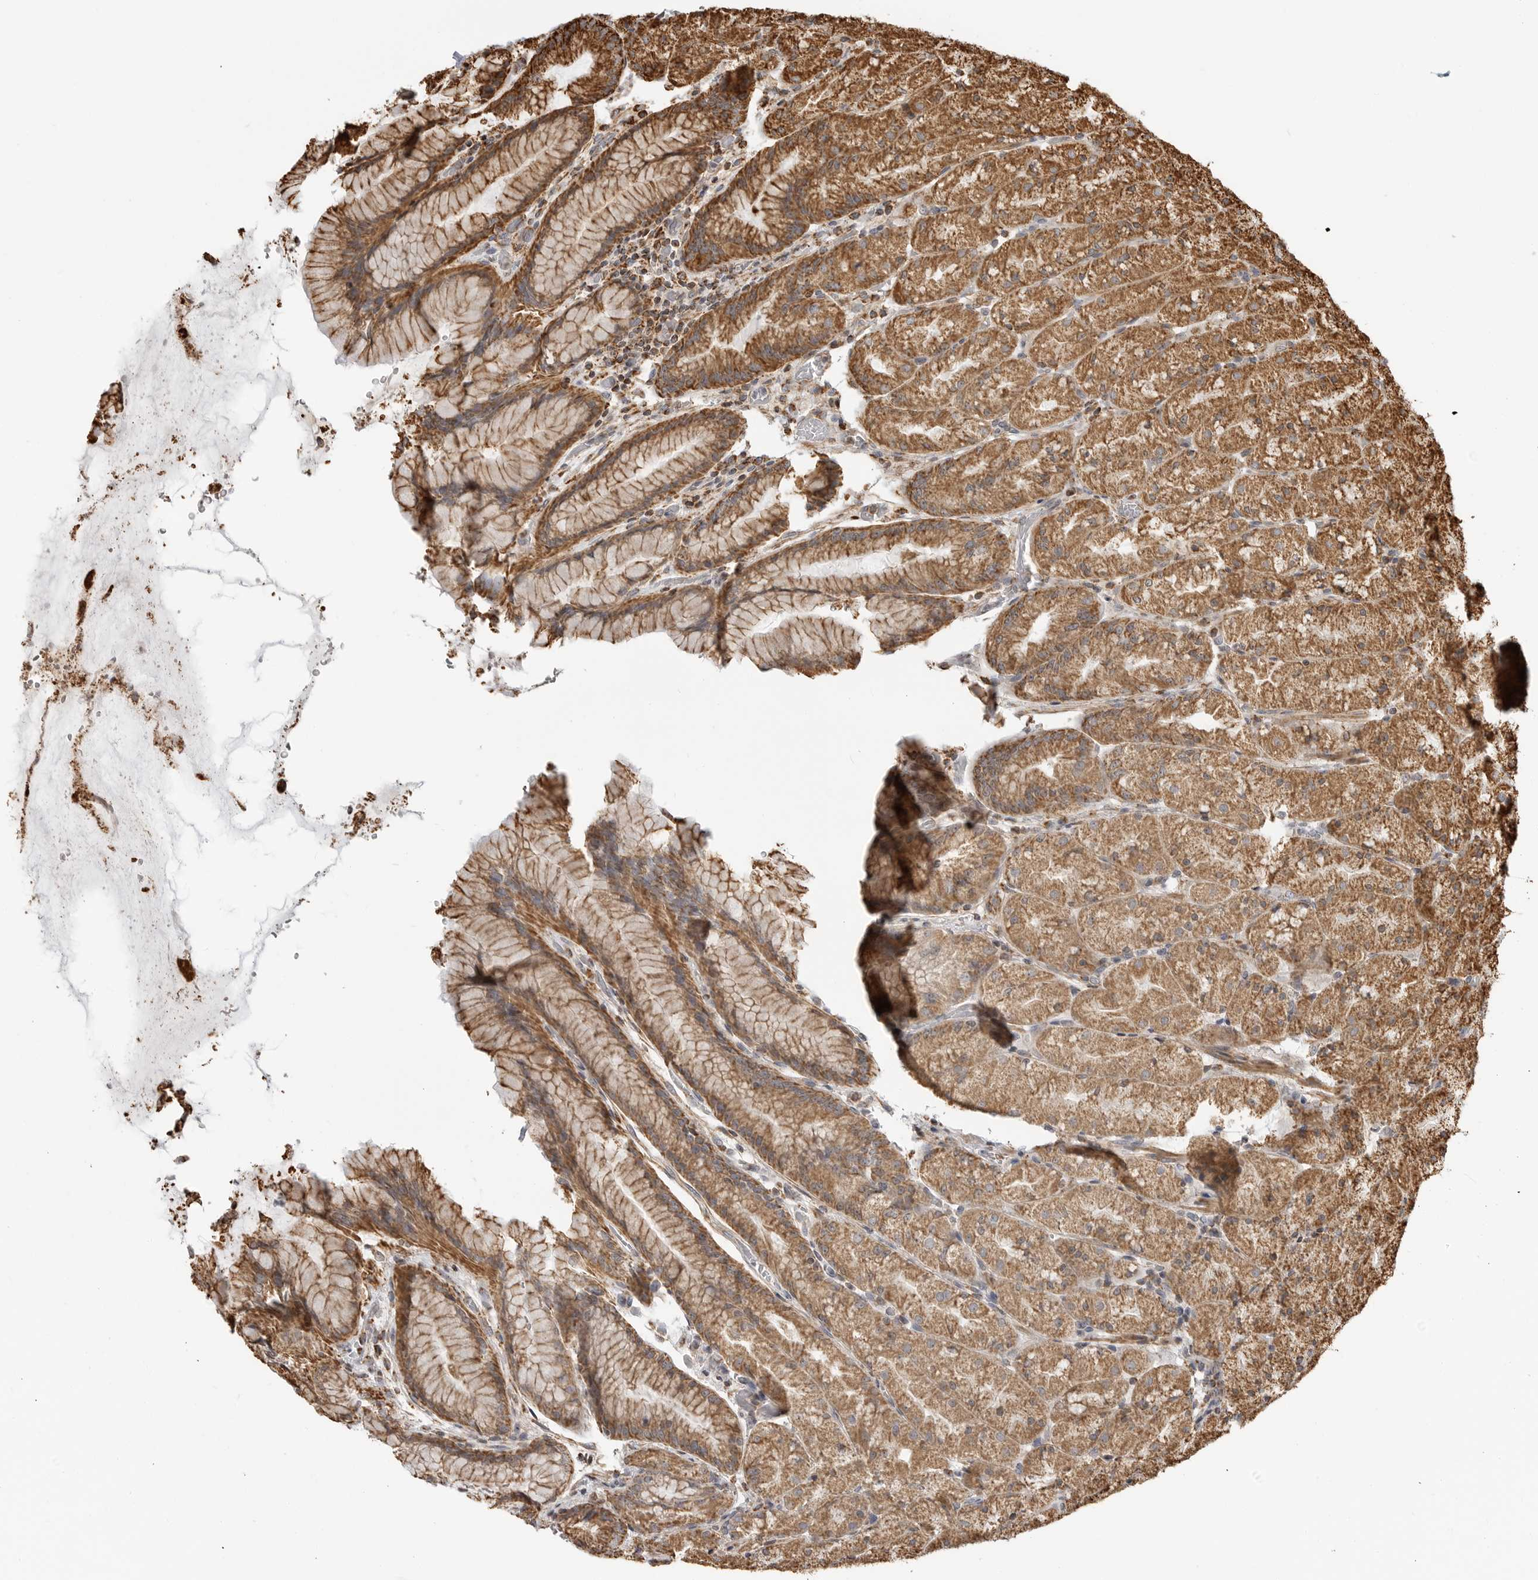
{"staining": {"intensity": "moderate", "quantity": ">75%", "location": "cytoplasmic/membranous"}, "tissue": "stomach", "cell_type": "Glandular cells", "image_type": "normal", "snomed": [{"axis": "morphology", "description": "Normal tissue, NOS"}, {"axis": "topography", "description": "Stomach, upper"}, {"axis": "topography", "description": "Stomach"}], "caption": "Moderate cytoplasmic/membranous staining for a protein is identified in approximately >75% of glandular cells of normal stomach using IHC.", "gene": "BMP2K", "patient": {"sex": "male", "age": 48}}